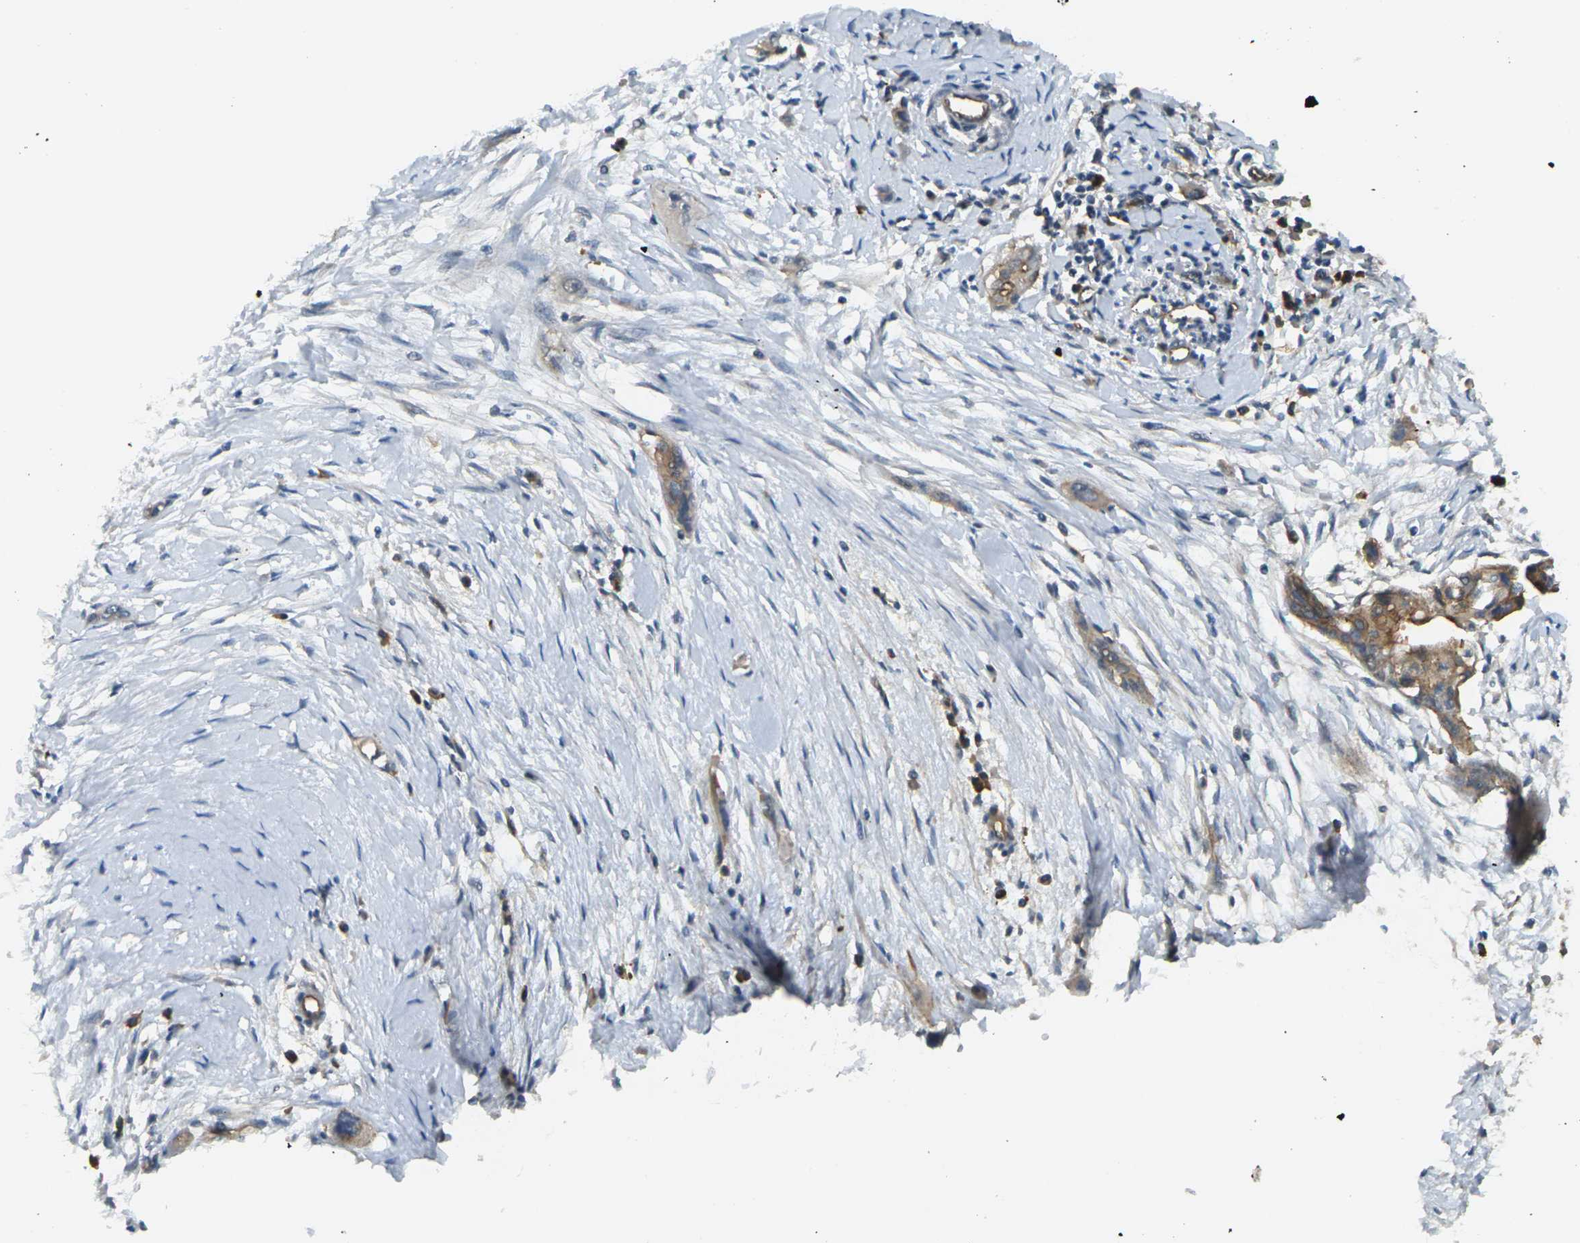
{"staining": {"intensity": "moderate", "quantity": ">75%", "location": "cytoplasmic/membranous"}, "tissue": "pancreatic cancer", "cell_type": "Tumor cells", "image_type": "cancer", "snomed": [{"axis": "morphology", "description": "Adenocarcinoma, NOS"}, {"axis": "topography", "description": "Pancreas"}], "caption": "Tumor cells display medium levels of moderate cytoplasmic/membranous positivity in about >75% of cells in human pancreatic cancer (adenocarcinoma).", "gene": "SLC13A3", "patient": {"sex": "female", "age": 60}}